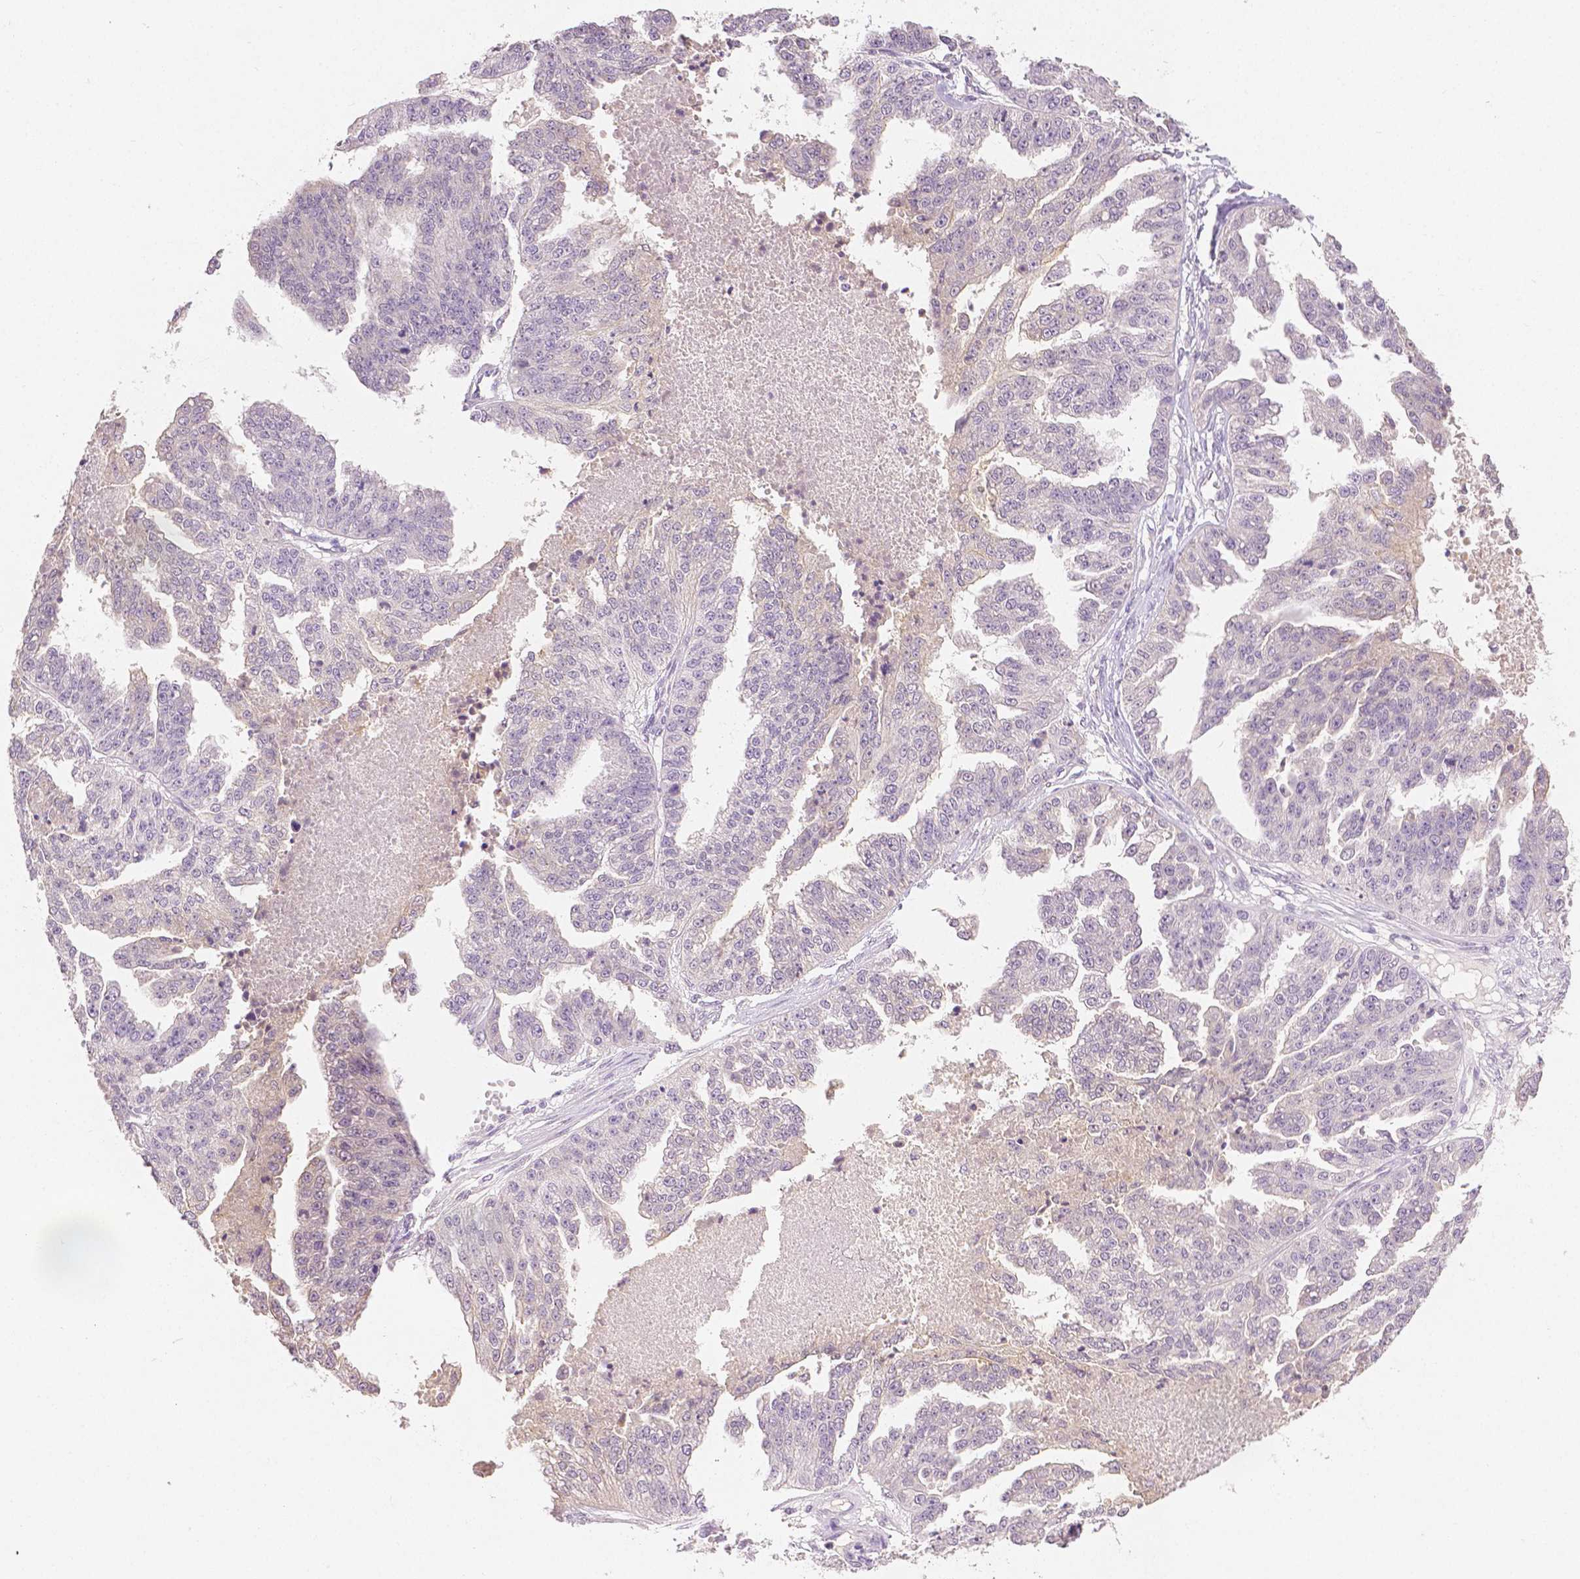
{"staining": {"intensity": "negative", "quantity": "none", "location": "none"}, "tissue": "ovarian cancer", "cell_type": "Tumor cells", "image_type": "cancer", "snomed": [{"axis": "morphology", "description": "Cystadenocarcinoma, serous, NOS"}, {"axis": "topography", "description": "Ovary"}], "caption": "A high-resolution histopathology image shows IHC staining of ovarian cancer, which exhibits no significant positivity in tumor cells.", "gene": "TGM1", "patient": {"sex": "female", "age": 58}}